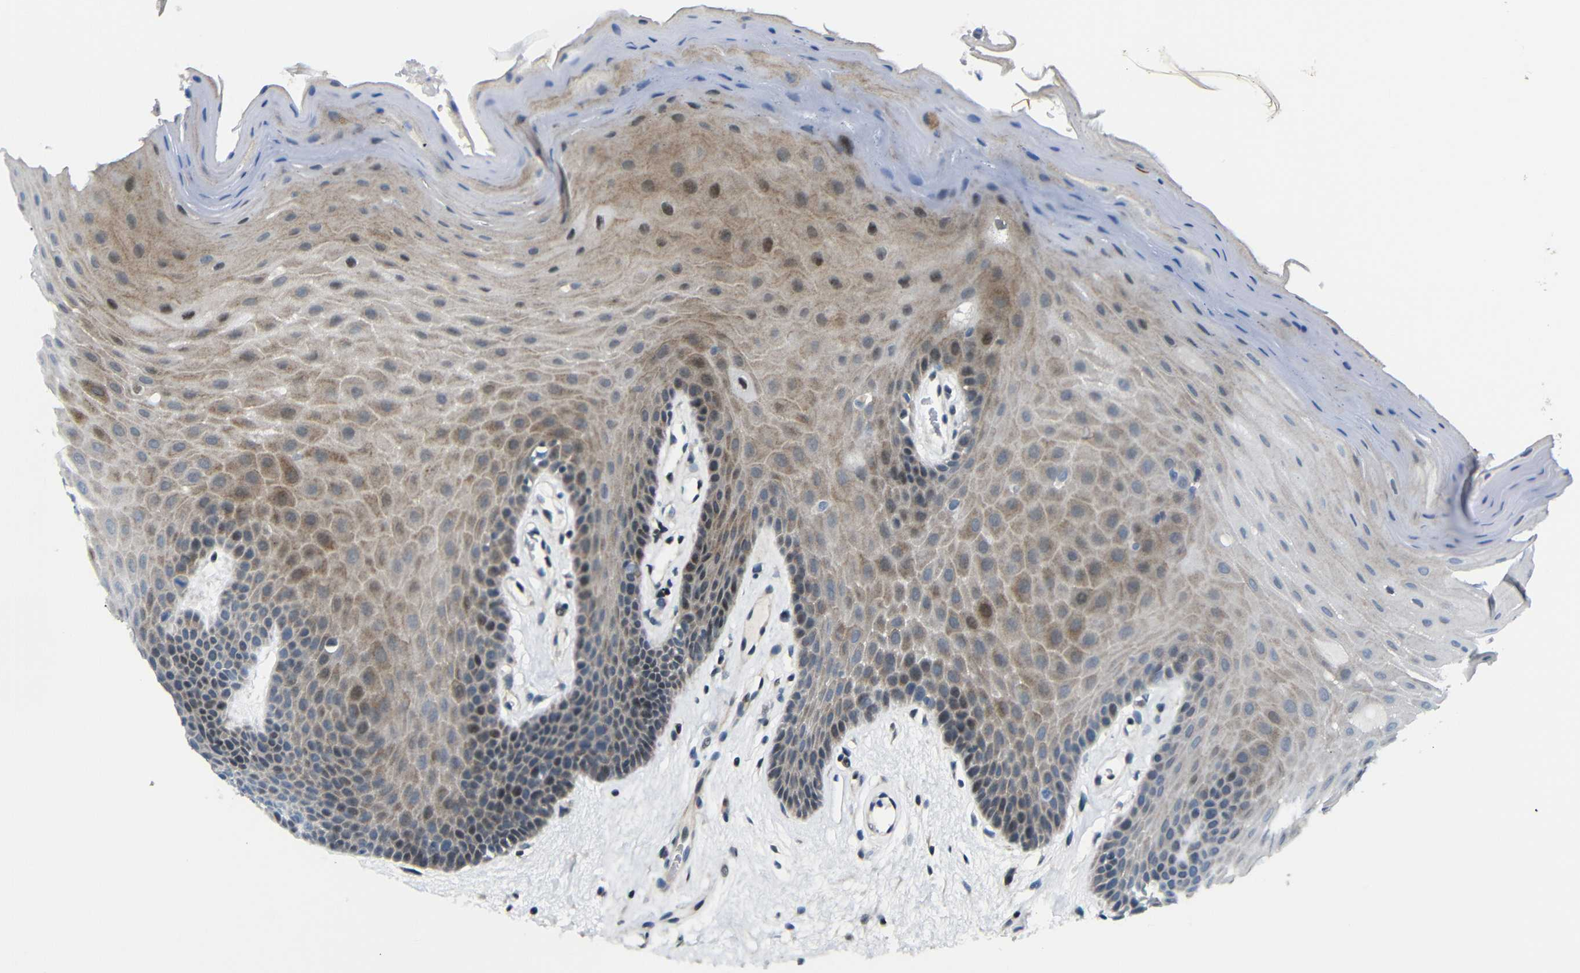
{"staining": {"intensity": "moderate", "quantity": "25%-75%", "location": "cytoplasmic/membranous"}, "tissue": "oral mucosa", "cell_type": "Squamous epithelial cells", "image_type": "normal", "snomed": [{"axis": "morphology", "description": "Normal tissue, NOS"}, {"axis": "morphology", "description": "Squamous cell carcinoma, NOS"}, {"axis": "topography", "description": "Skeletal muscle"}, {"axis": "topography", "description": "Adipose tissue"}, {"axis": "topography", "description": "Vascular tissue"}, {"axis": "topography", "description": "Oral tissue"}, {"axis": "topography", "description": "Peripheral nerve tissue"}, {"axis": "topography", "description": "Head-Neck"}], "caption": "Immunohistochemistry micrograph of unremarkable human oral mucosa stained for a protein (brown), which demonstrates medium levels of moderate cytoplasmic/membranous expression in approximately 25%-75% of squamous epithelial cells.", "gene": "SYDE1", "patient": {"sex": "male", "age": 71}}